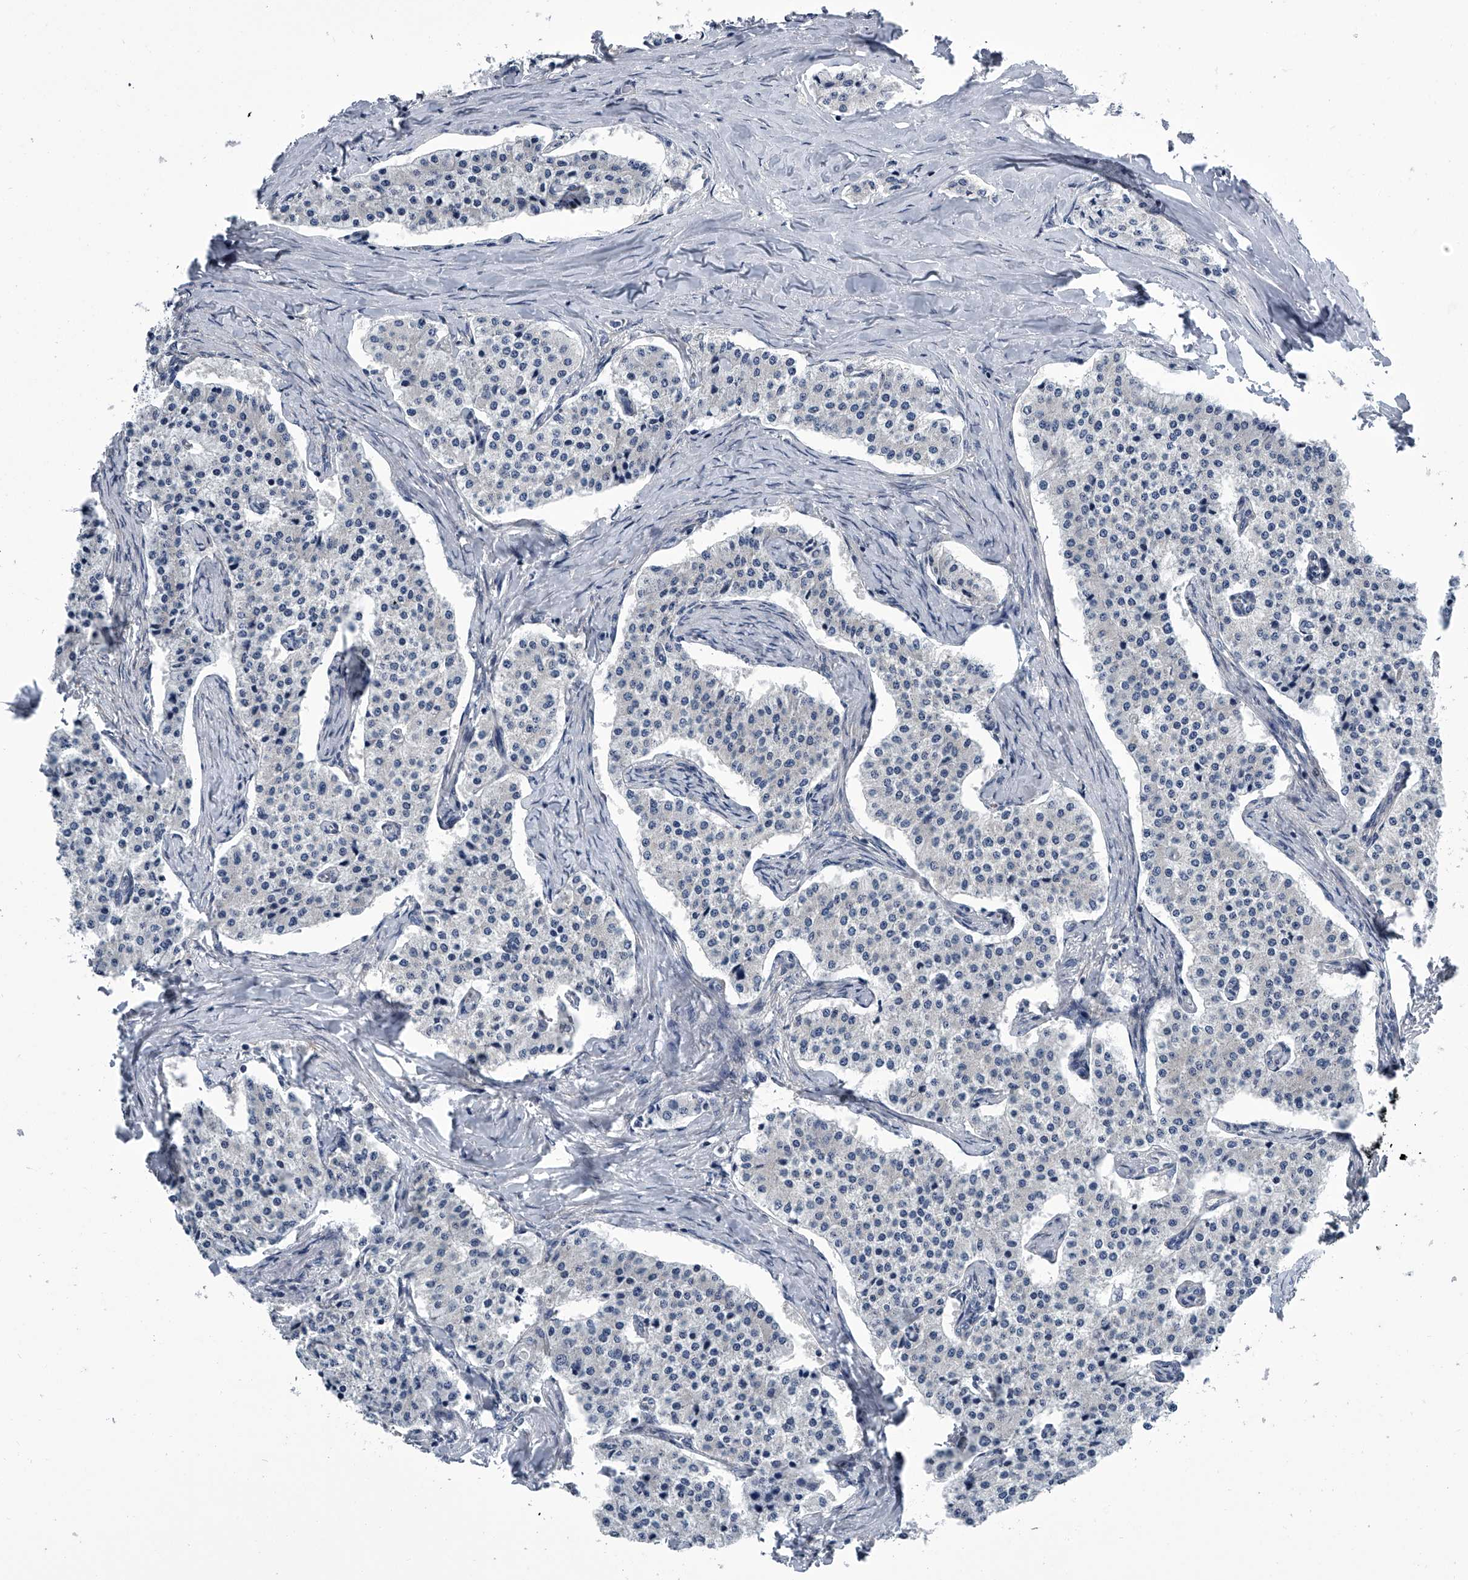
{"staining": {"intensity": "negative", "quantity": "none", "location": "none"}, "tissue": "carcinoid", "cell_type": "Tumor cells", "image_type": "cancer", "snomed": [{"axis": "morphology", "description": "Carcinoid, malignant, NOS"}, {"axis": "topography", "description": "Colon"}], "caption": "Immunohistochemical staining of malignant carcinoid exhibits no significant positivity in tumor cells. (DAB (3,3'-diaminobenzidine) IHC, high magnification).", "gene": "PPP2R5D", "patient": {"sex": "female", "age": 52}}